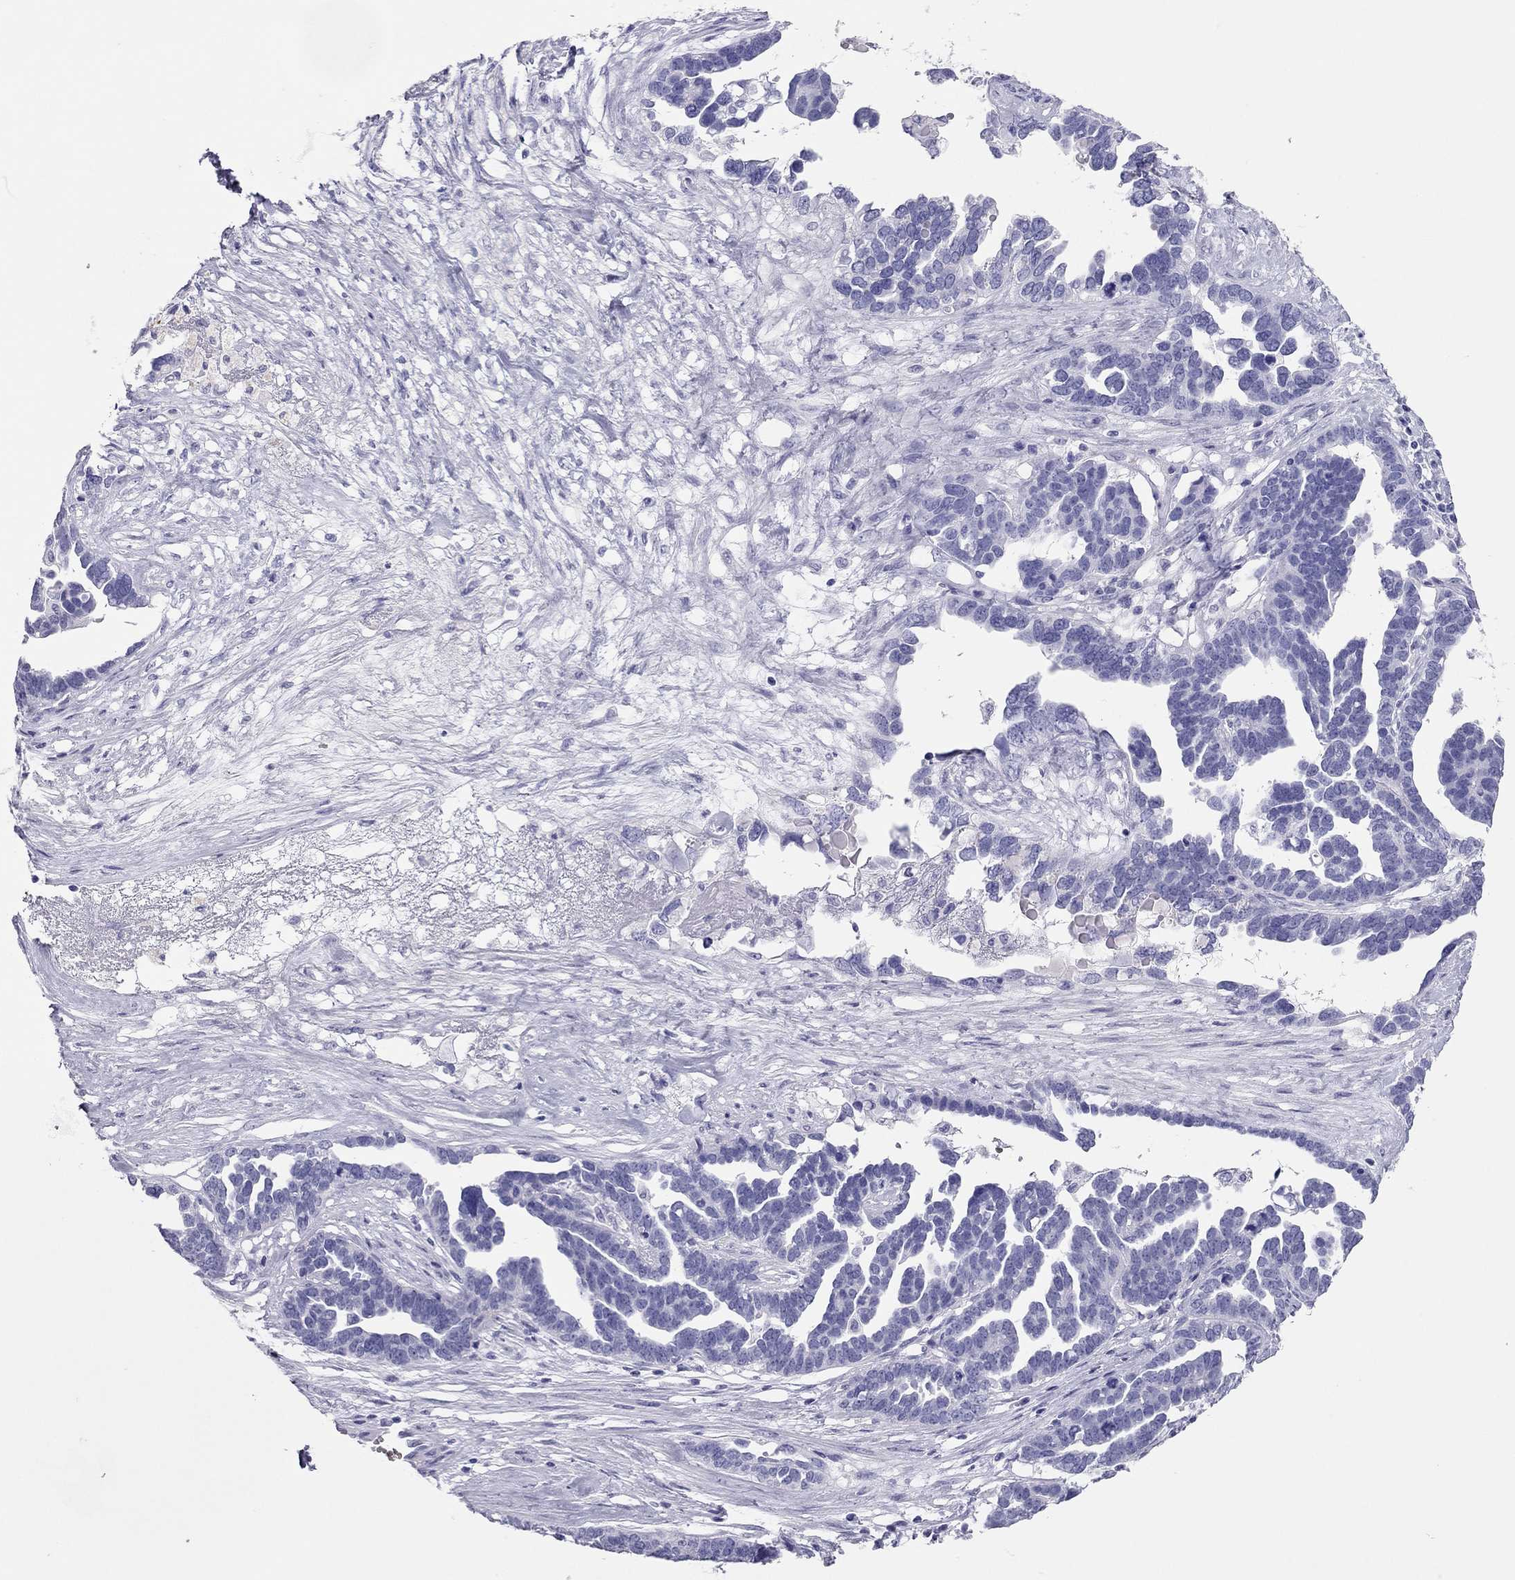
{"staining": {"intensity": "negative", "quantity": "none", "location": "none"}, "tissue": "ovarian cancer", "cell_type": "Tumor cells", "image_type": "cancer", "snomed": [{"axis": "morphology", "description": "Cystadenocarcinoma, serous, NOS"}, {"axis": "topography", "description": "Ovary"}], "caption": "A high-resolution photomicrograph shows IHC staining of serous cystadenocarcinoma (ovarian), which exhibits no significant positivity in tumor cells.", "gene": "TSHB", "patient": {"sex": "female", "age": 54}}